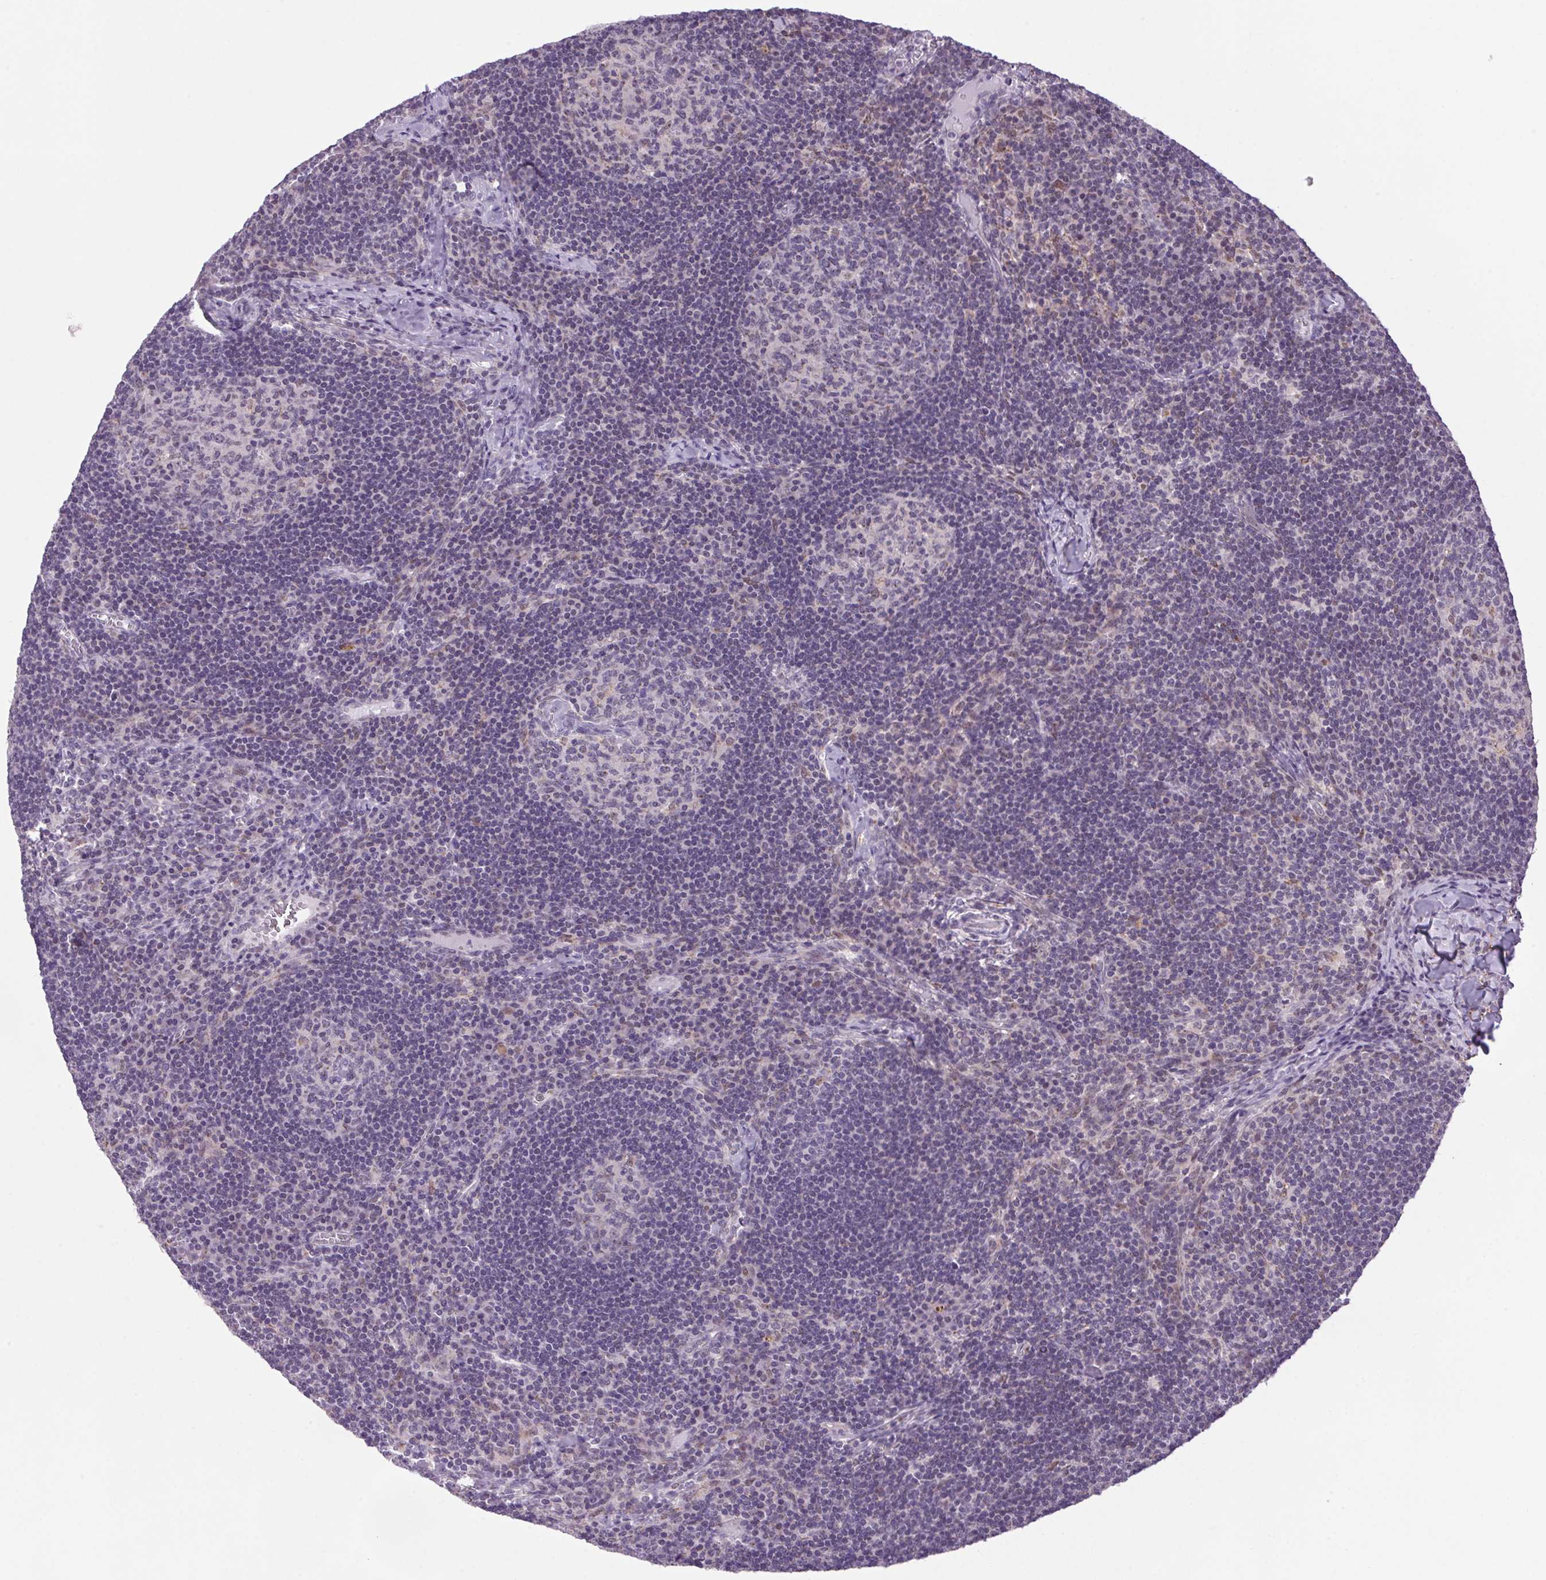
{"staining": {"intensity": "negative", "quantity": "none", "location": "none"}, "tissue": "lymph node", "cell_type": "Germinal center cells", "image_type": "normal", "snomed": [{"axis": "morphology", "description": "Normal tissue, NOS"}, {"axis": "topography", "description": "Lymph node"}], "caption": "Immunohistochemical staining of unremarkable lymph node exhibits no significant positivity in germinal center cells. (DAB (3,3'-diaminobenzidine) IHC visualized using brightfield microscopy, high magnification).", "gene": "AKR1E2", "patient": {"sex": "male", "age": 67}}